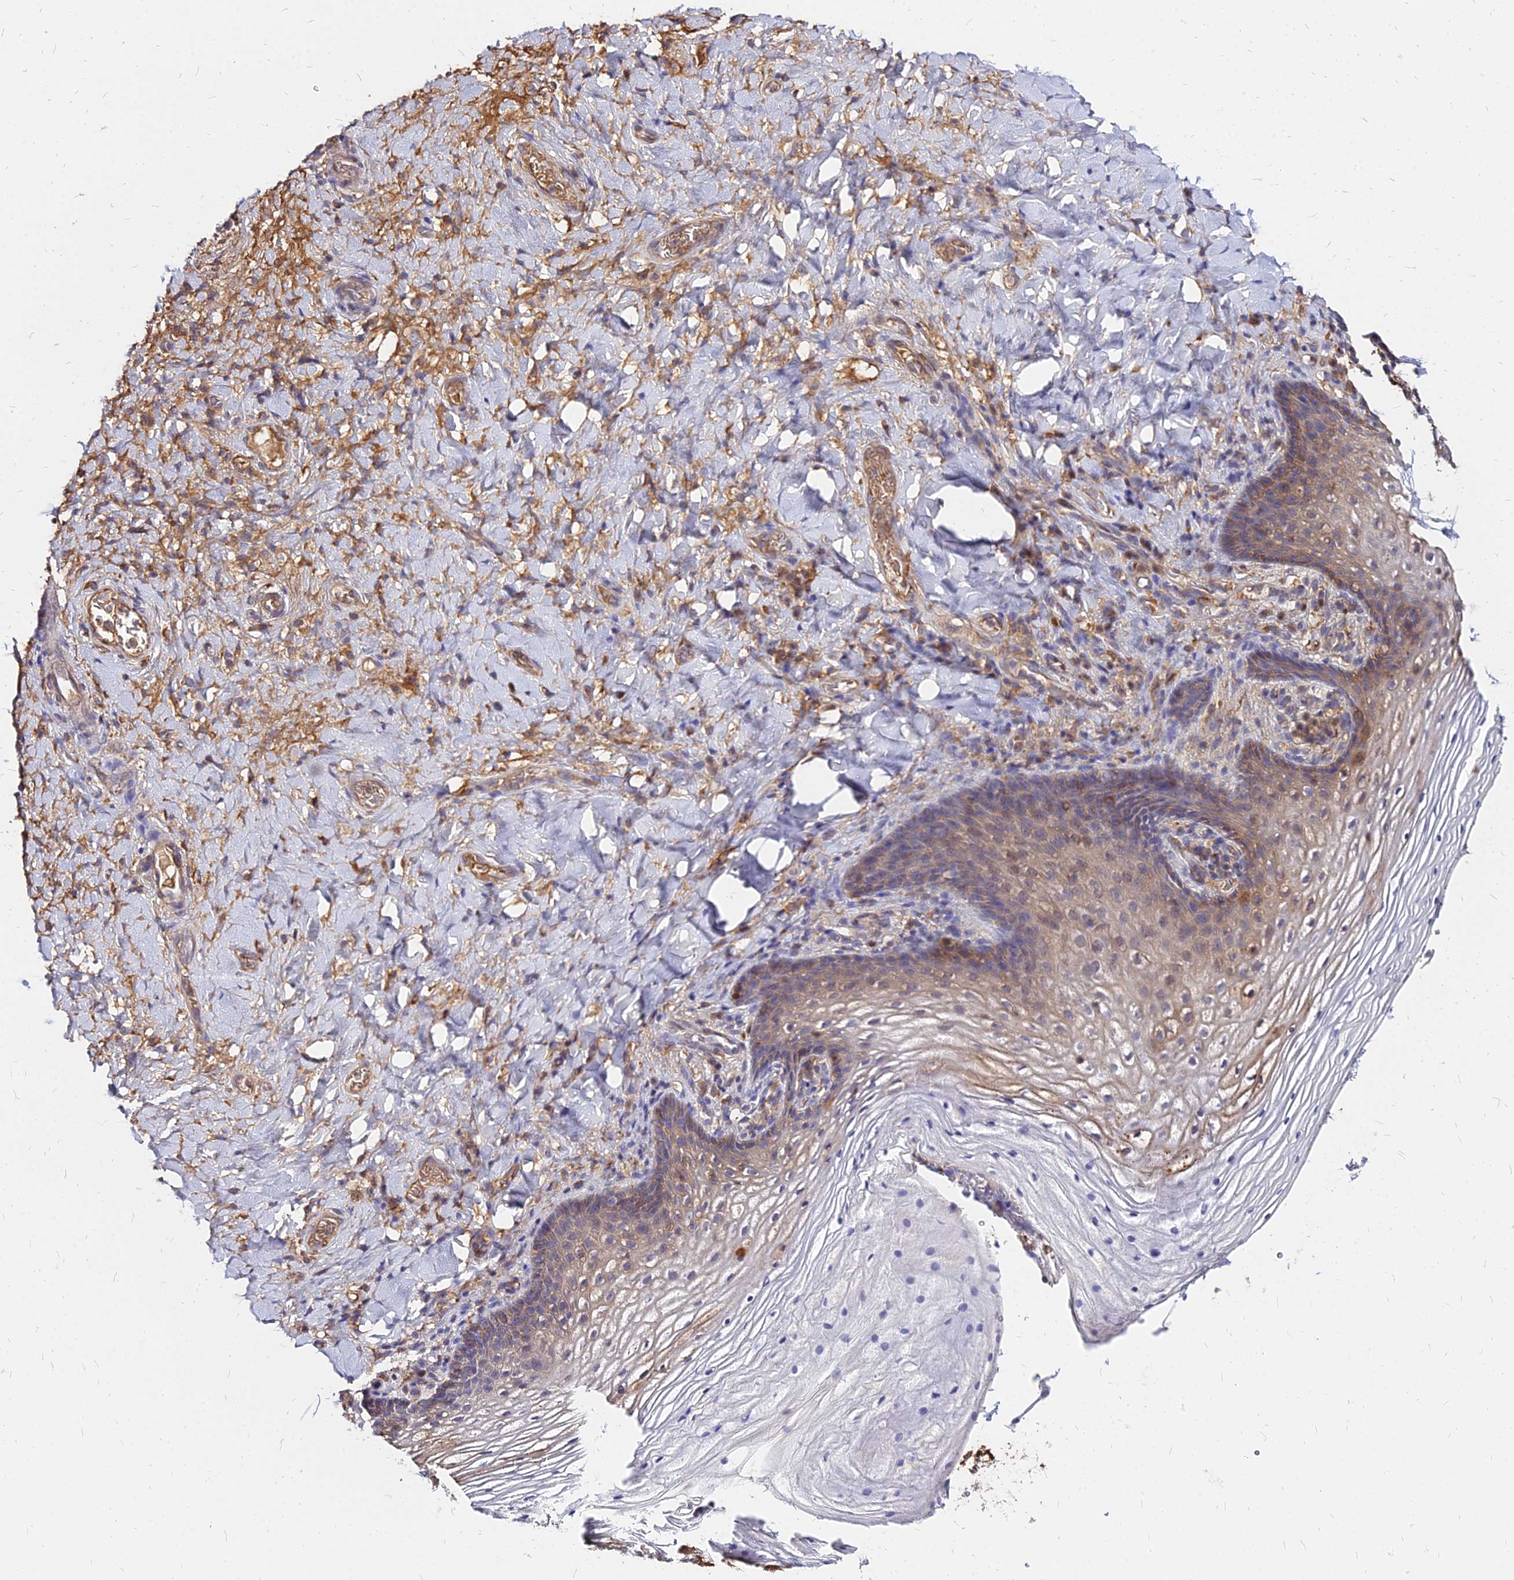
{"staining": {"intensity": "weak", "quantity": "25%-75%", "location": "cytoplasmic/membranous"}, "tissue": "vagina", "cell_type": "Squamous epithelial cells", "image_type": "normal", "snomed": [{"axis": "morphology", "description": "Normal tissue, NOS"}, {"axis": "topography", "description": "Vagina"}], "caption": "A low amount of weak cytoplasmic/membranous expression is appreciated in approximately 25%-75% of squamous epithelial cells in benign vagina. The staining was performed using DAB, with brown indicating positive protein expression. Nuclei are stained blue with hematoxylin.", "gene": "ACSM6", "patient": {"sex": "female", "age": 60}}